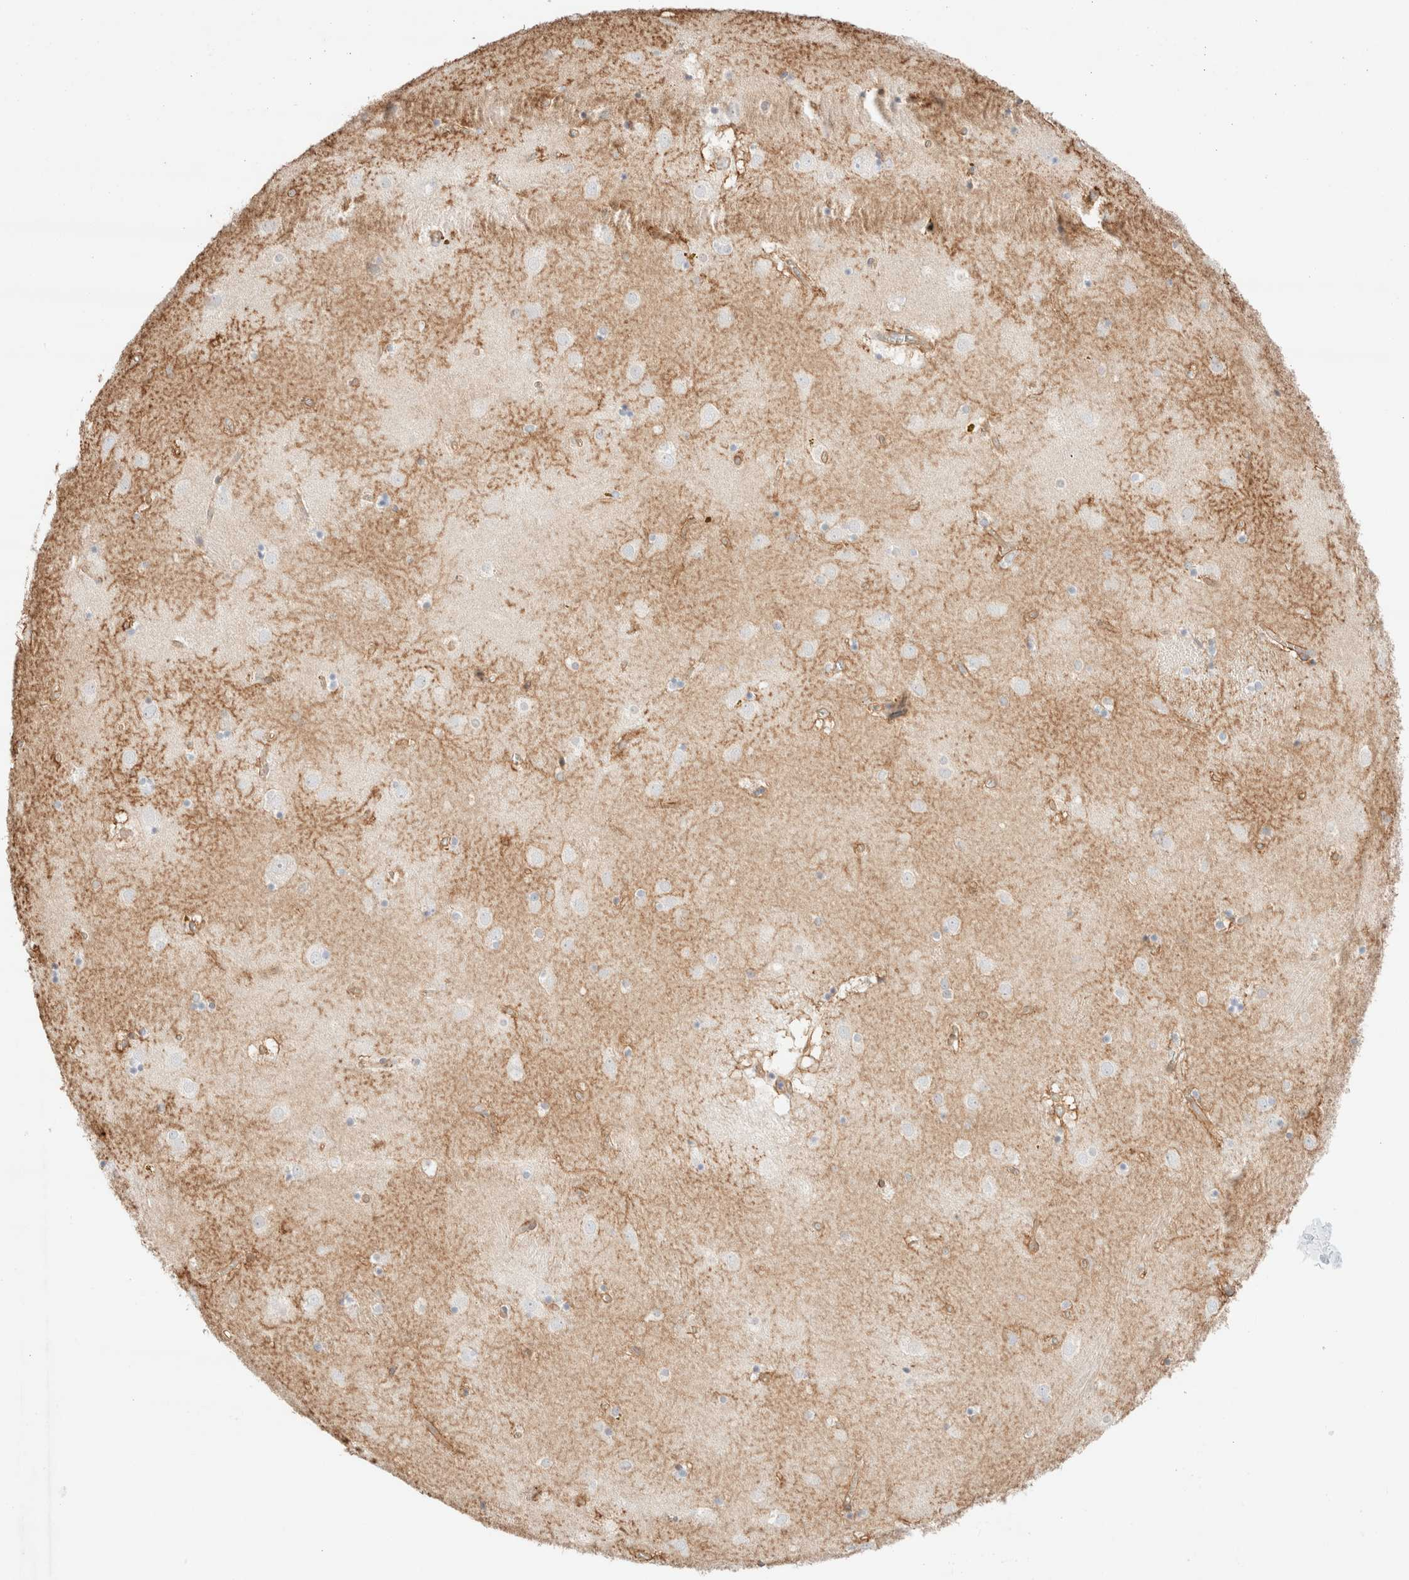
{"staining": {"intensity": "negative", "quantity": "none", "location": "none"}, "tissue": "caudate", "cell_type": "Glial cells", "image_type": "normal", "snomed": [{"axis": "morphology", "description": "Normal tissue, NOS"}, {"axis": "topography", "description": "Lateral ventricle wall"}], "caption": "Image shows no protein positivity in glial cells of unremarkable caudate. Nuclei are stained in blue.", "gene": "NIBAN2", "patient": {"sex": "male", "age": 70}}